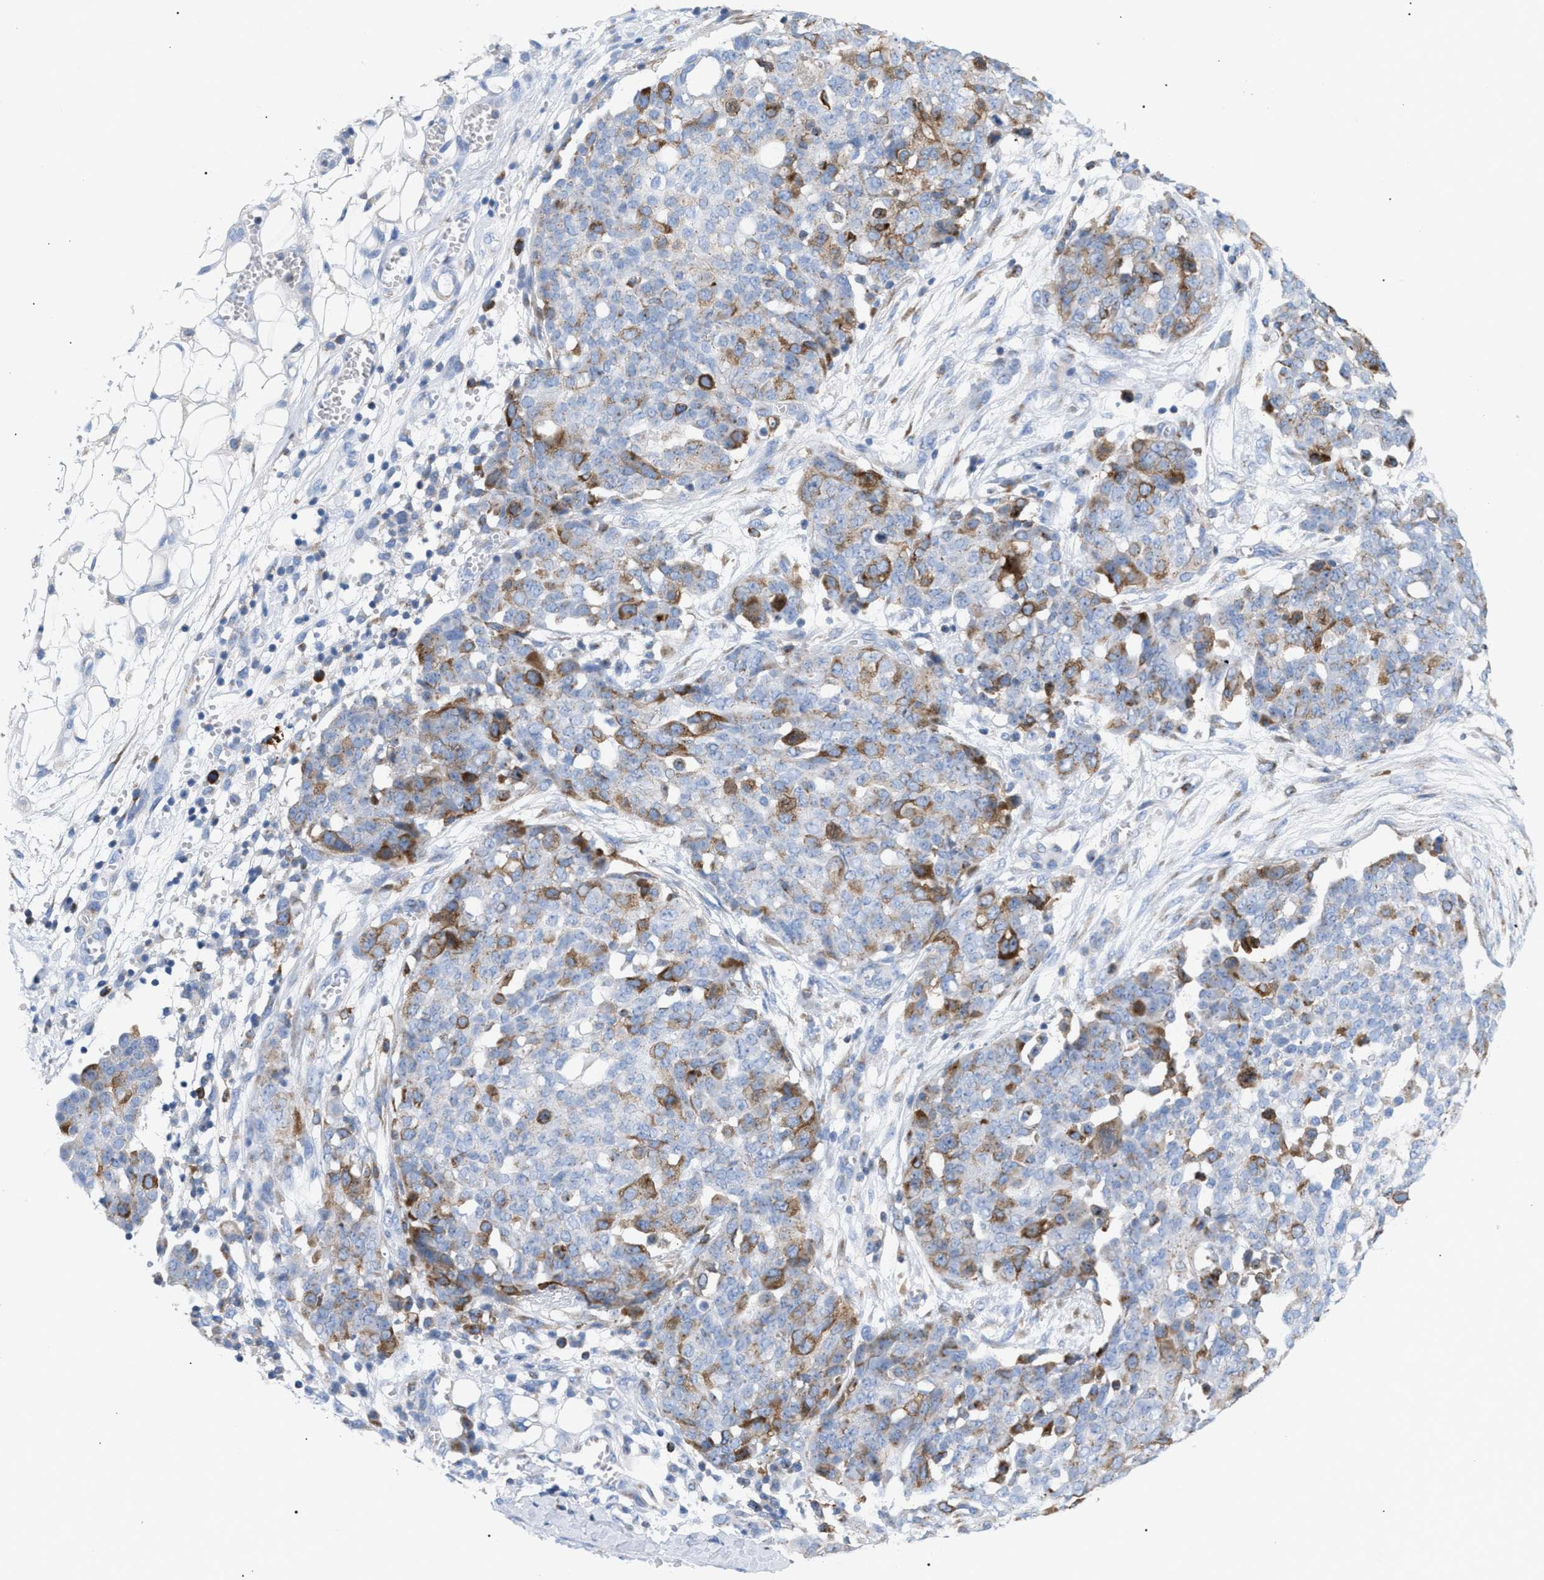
{"staining": {"intensity": "moderate", "quantity": "25%-75%", "location": "cytoplasmic/membranous"}, "tissue": "ovarian cancer", "cell_type": "Tumor cells", "image_type": "cancer", "snomed": [{"axis": "morphology", "description": "Cystadenocarcinoma, serous, NOS"}, {"axis": "topography", "description": "Soft tissue"}, {"axis": "topography", "description": "Ovary"}], "caption": "A high-resolution image shows immunohistochemistry (IHC) staining of serous cystadenocarcinoma (ovarian), which displays moderate cytoplasmic/membranous positivity in about 25%-75% of tumor cells.", "gene": "TACC3", "patient": {"sex": "female", "age": 57}}